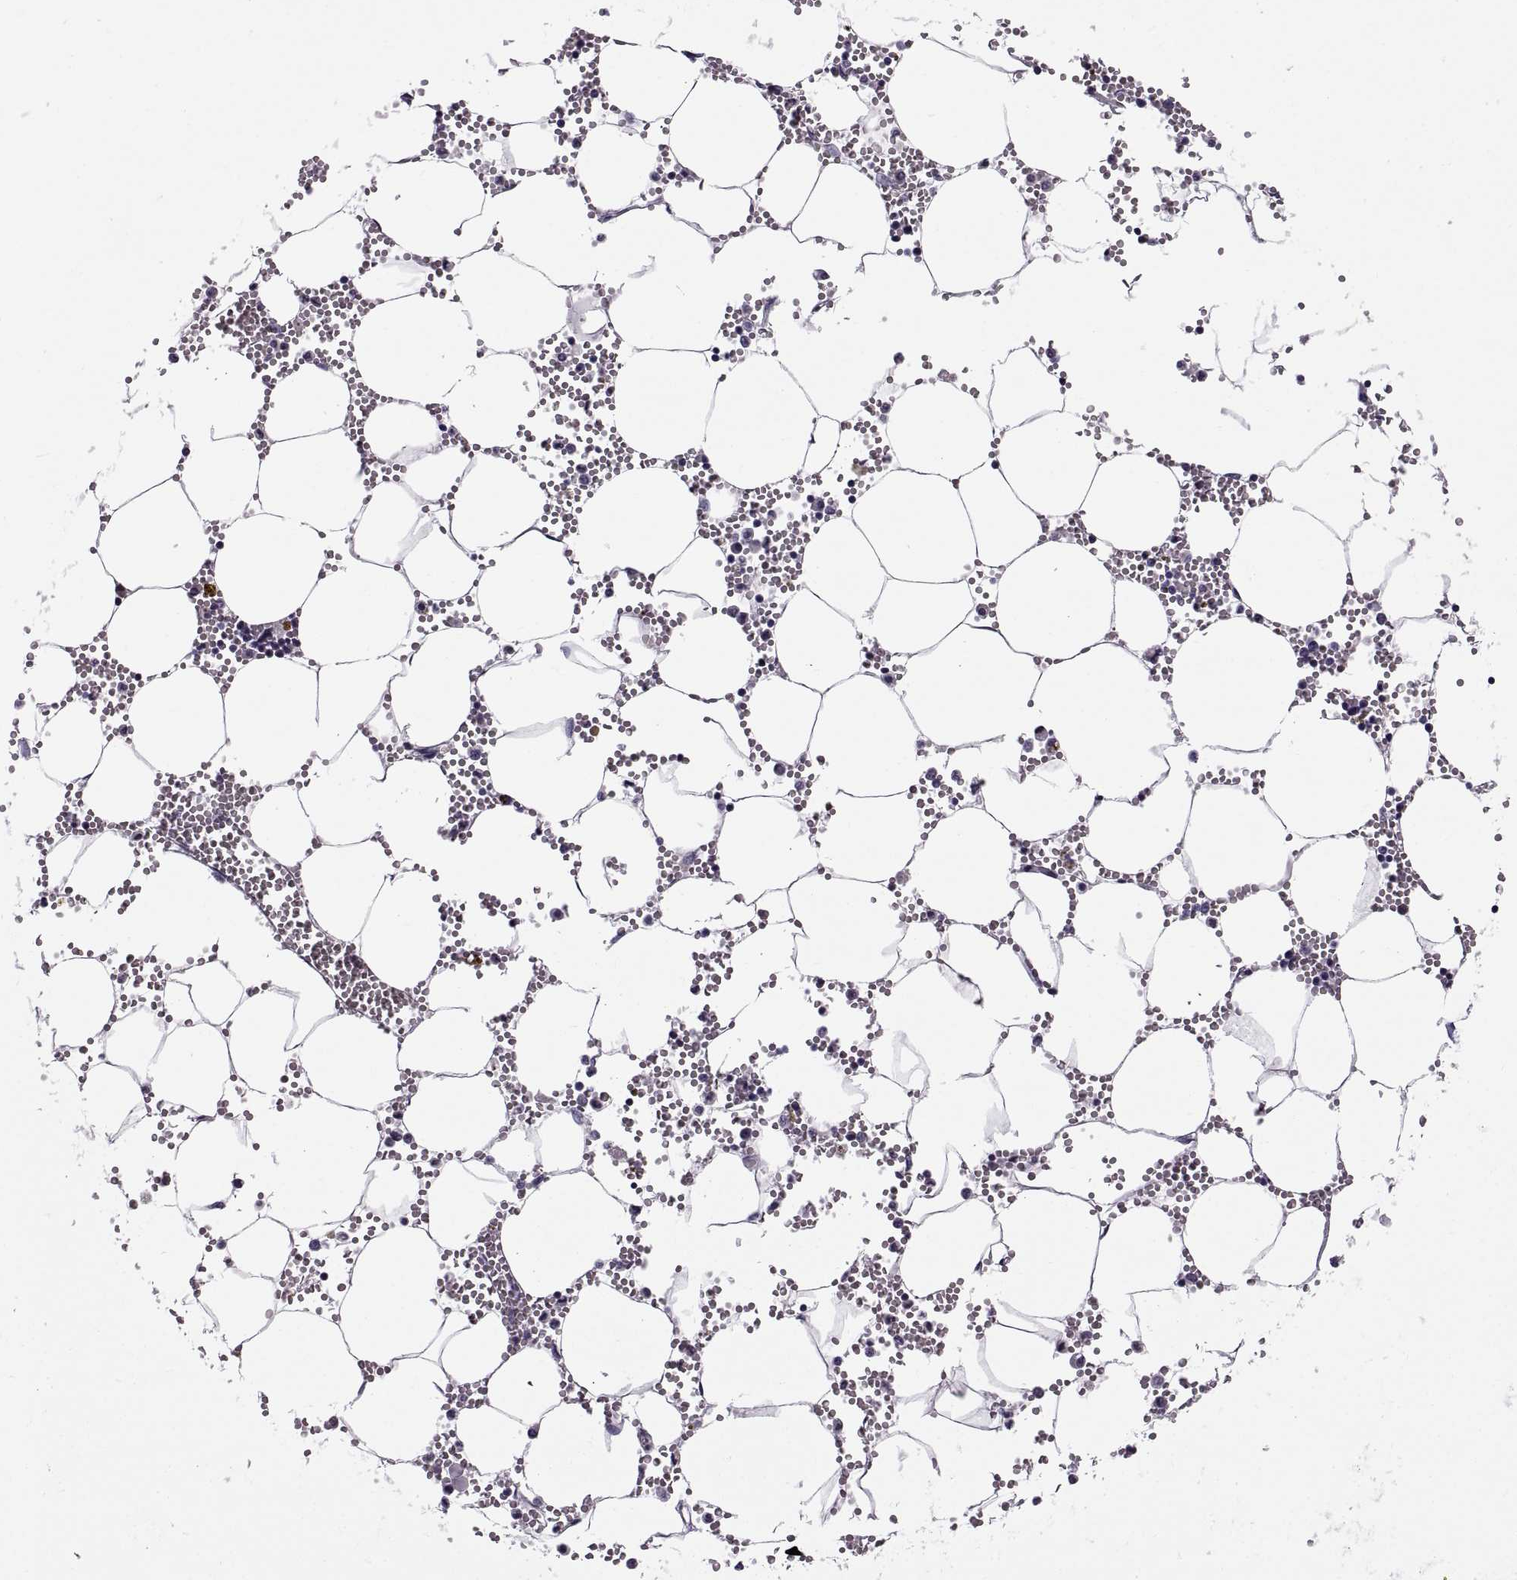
{"staining": {"intensity": "strong", "quantity": "<25%", "location": "cytoplasmic/membranous"}, "tissue": "bone marrow", "cell_type": "Hematopoietic cells", "image_type": "normal", "snomed": [{"axis": "morphology", "description": "Normal tissue, NOS"}, {"axis": "topography", "description": "Bone marrow"}], "caption": "IHC (DAB) staining of benign human bone marrow exhibits strong cytoplasmic/membranous protein staining in about <25% of hematopoietic cells.", "gene": "CALCR", "patient": {"sex": "male", "age": 54}}